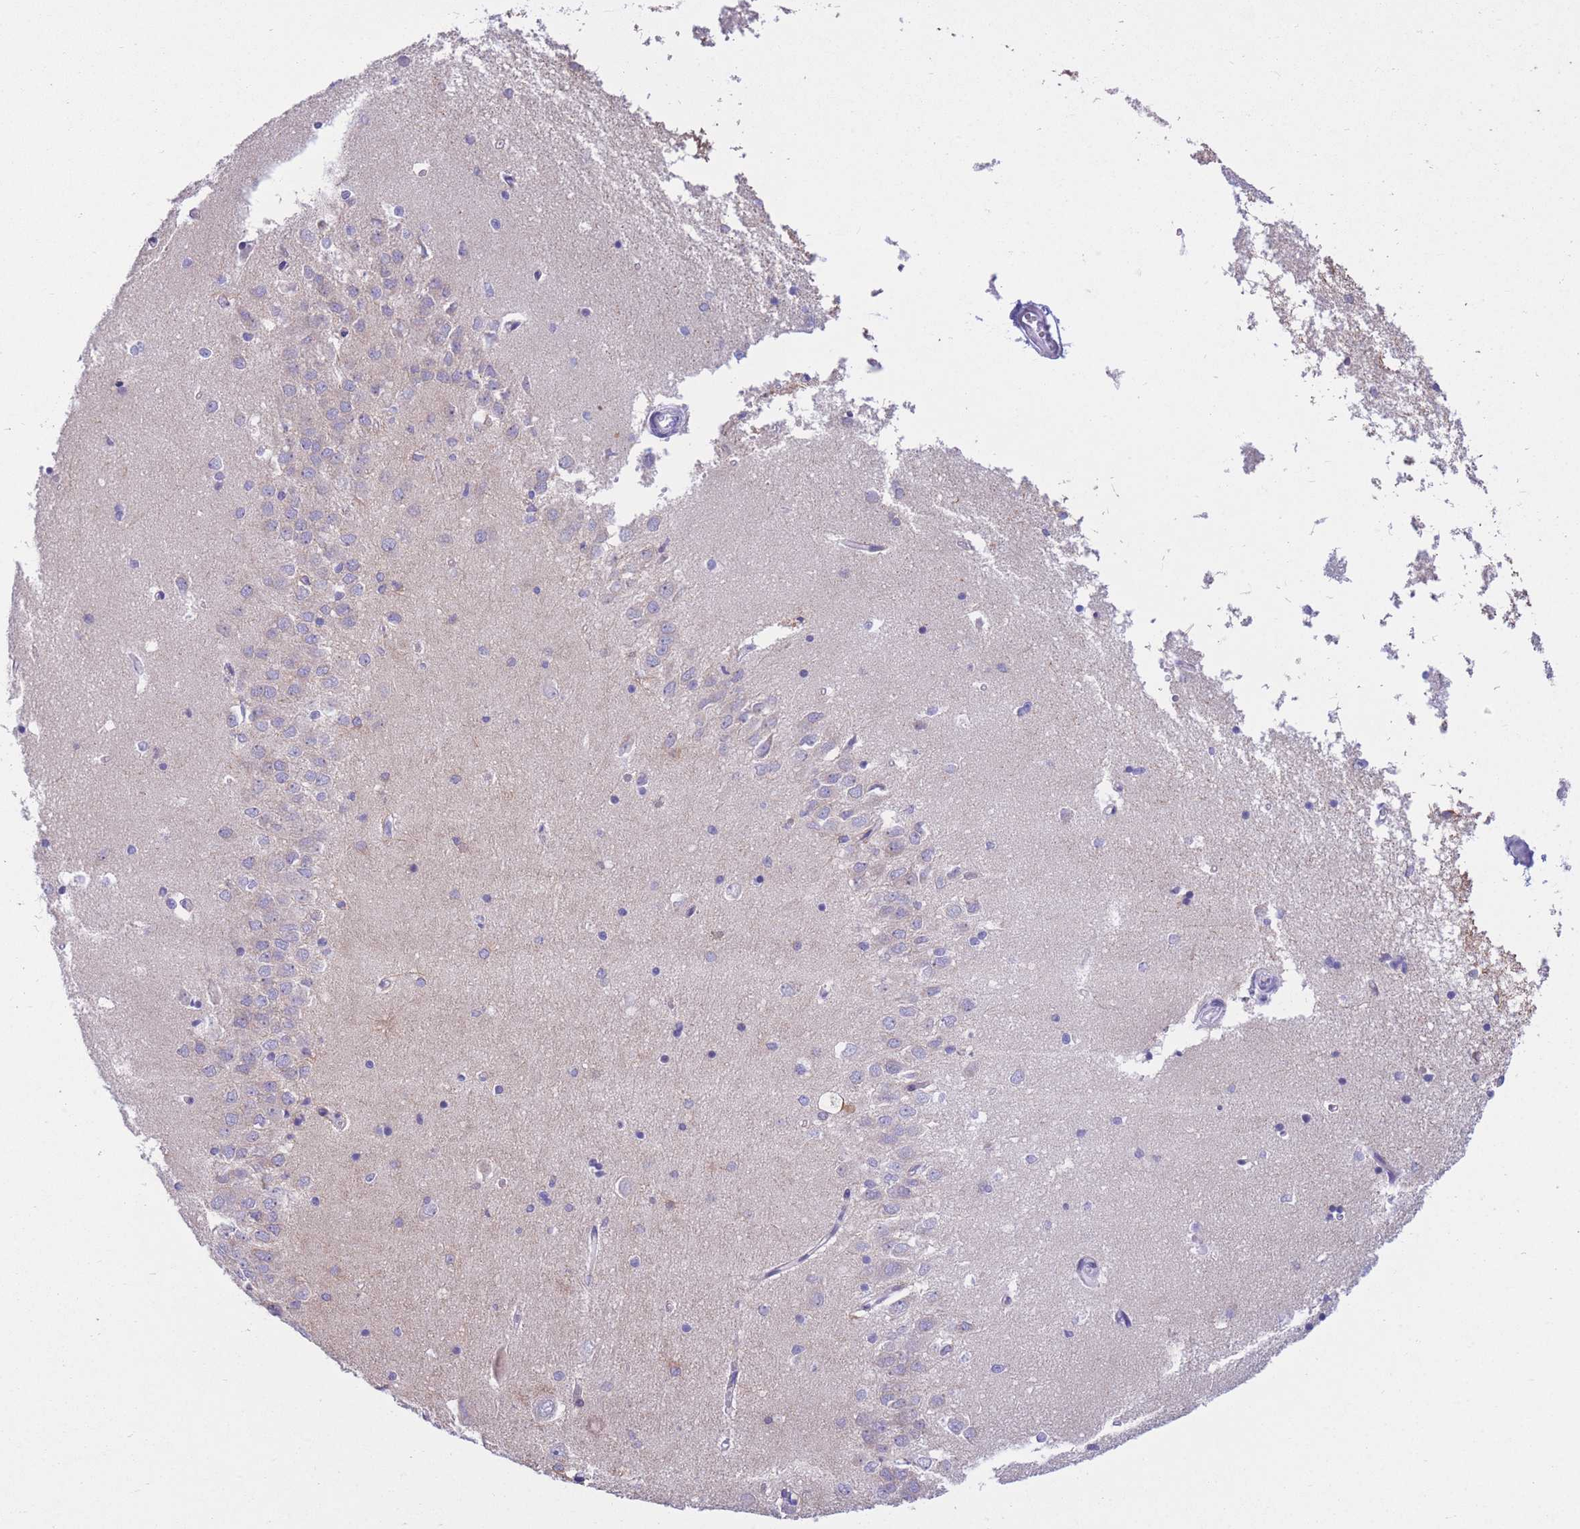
{"staining": {"intensity": "negative", "quantity": "none", "location": "none"}, "tissue": "hippocampus", "cell_type": "Glial cells", "image_type": "normal", "snomed": [{"axis": "morphology", "description": "Normal tissue, NOS"}, {"axis": "topography", "description": "Hippocampus"}], "caption": "Micrograph shows no significant protein staining in glial cells of normal hippocampus.", "gene": "RPL39L", "patient": {"sex": "male", "age": 45}}